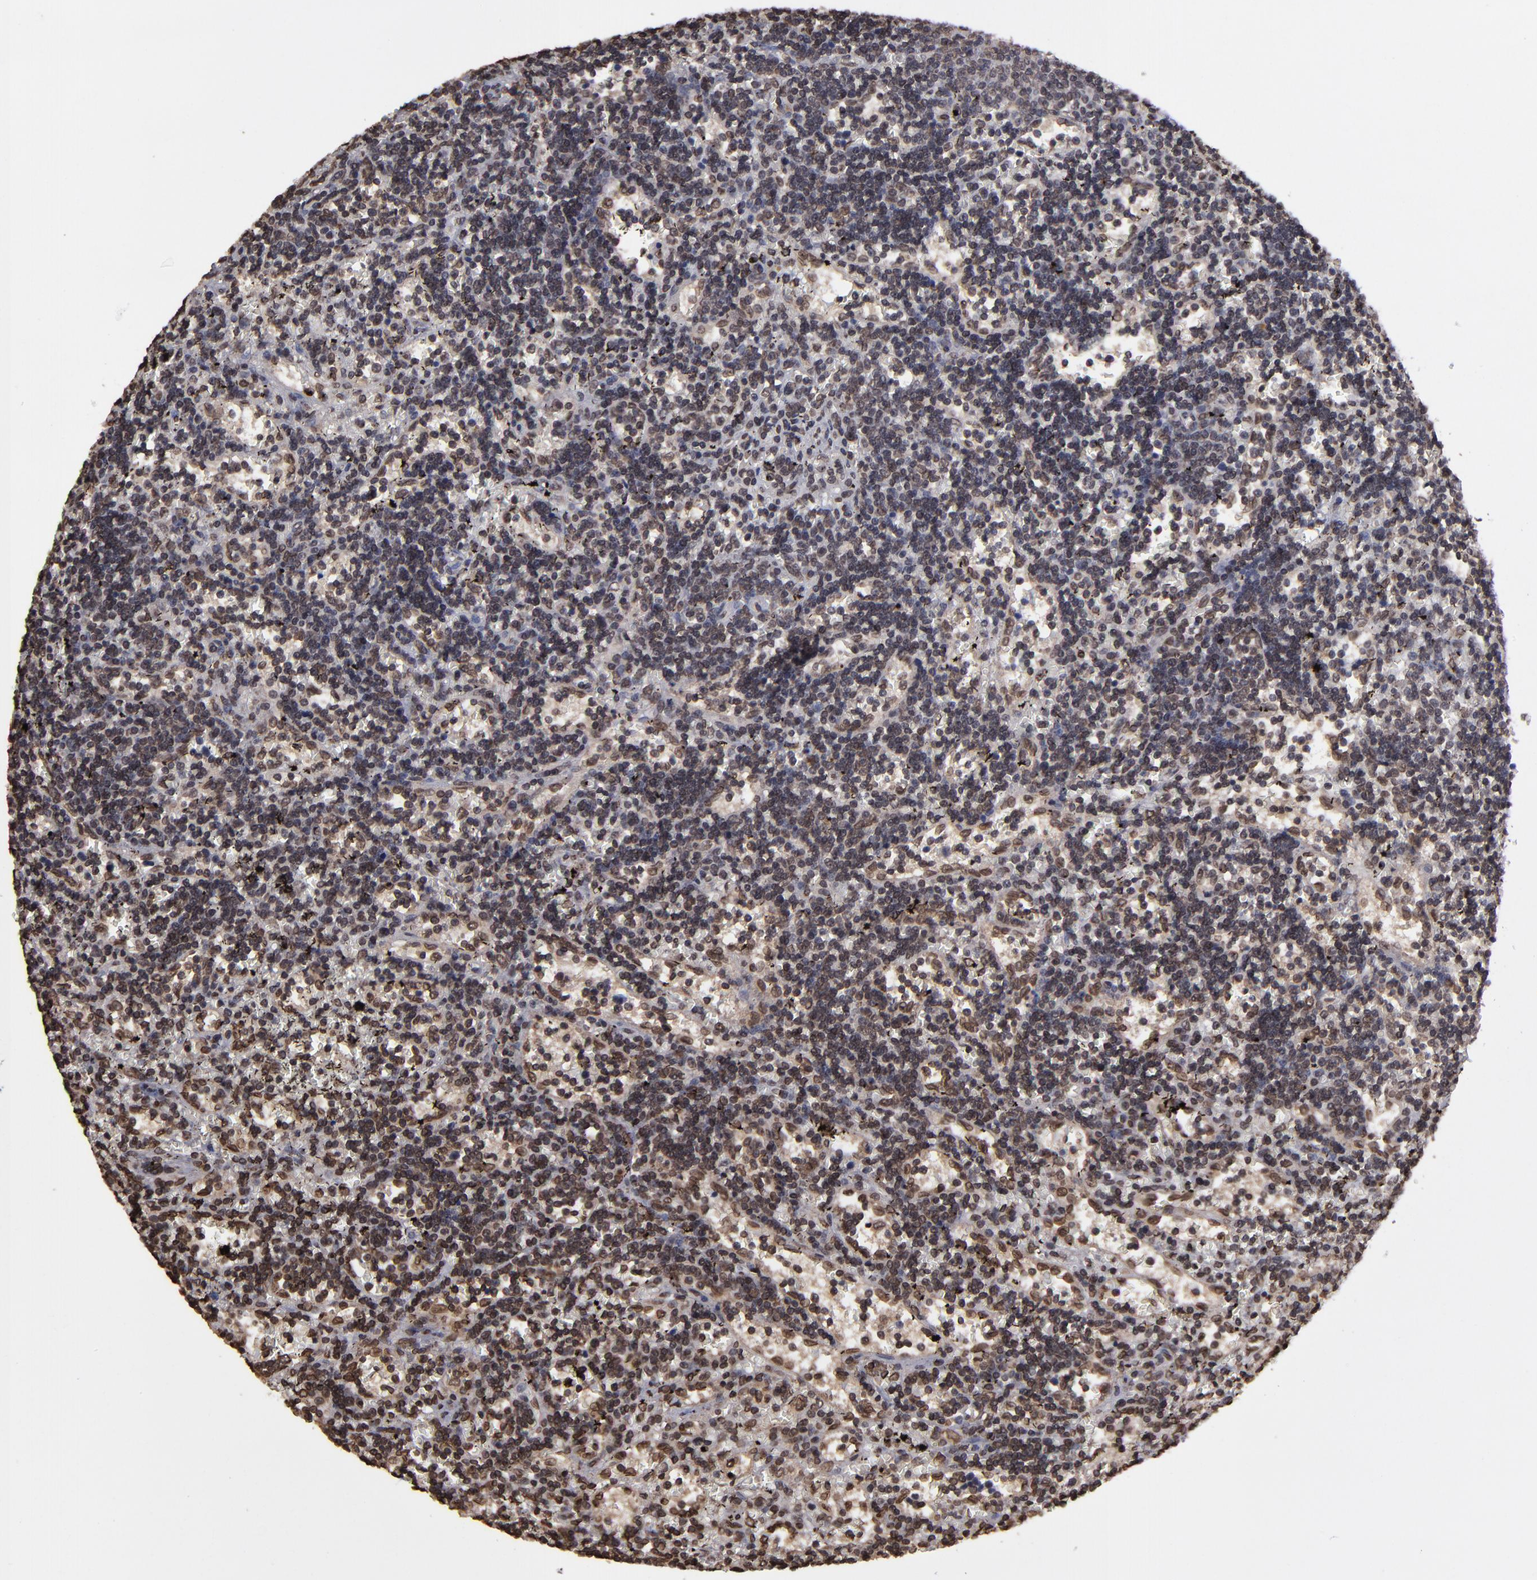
{"staining": {"intensity": "moderate", "quantity": ">75%", "location": "nuclear"}, "tissue": "lymphoma", "cell_type": "Tumor cells", "image_type": "cancer", "snomed": [{"axis": "morphology", "description": "Malignant lymphoma, non-Hodgkin's type, Low grade"}, {"axis": "topography", "description": "Spleen"}], "caption": "Brown immunohistochemical staining in malignant lymphoma, non-Hodgkin's type (low-grade) demonstrates moderate nuclear positivity in about >75% of tumor cells.", "gene": "AKT1", "patient": {"sex": "male", "age": 60}}